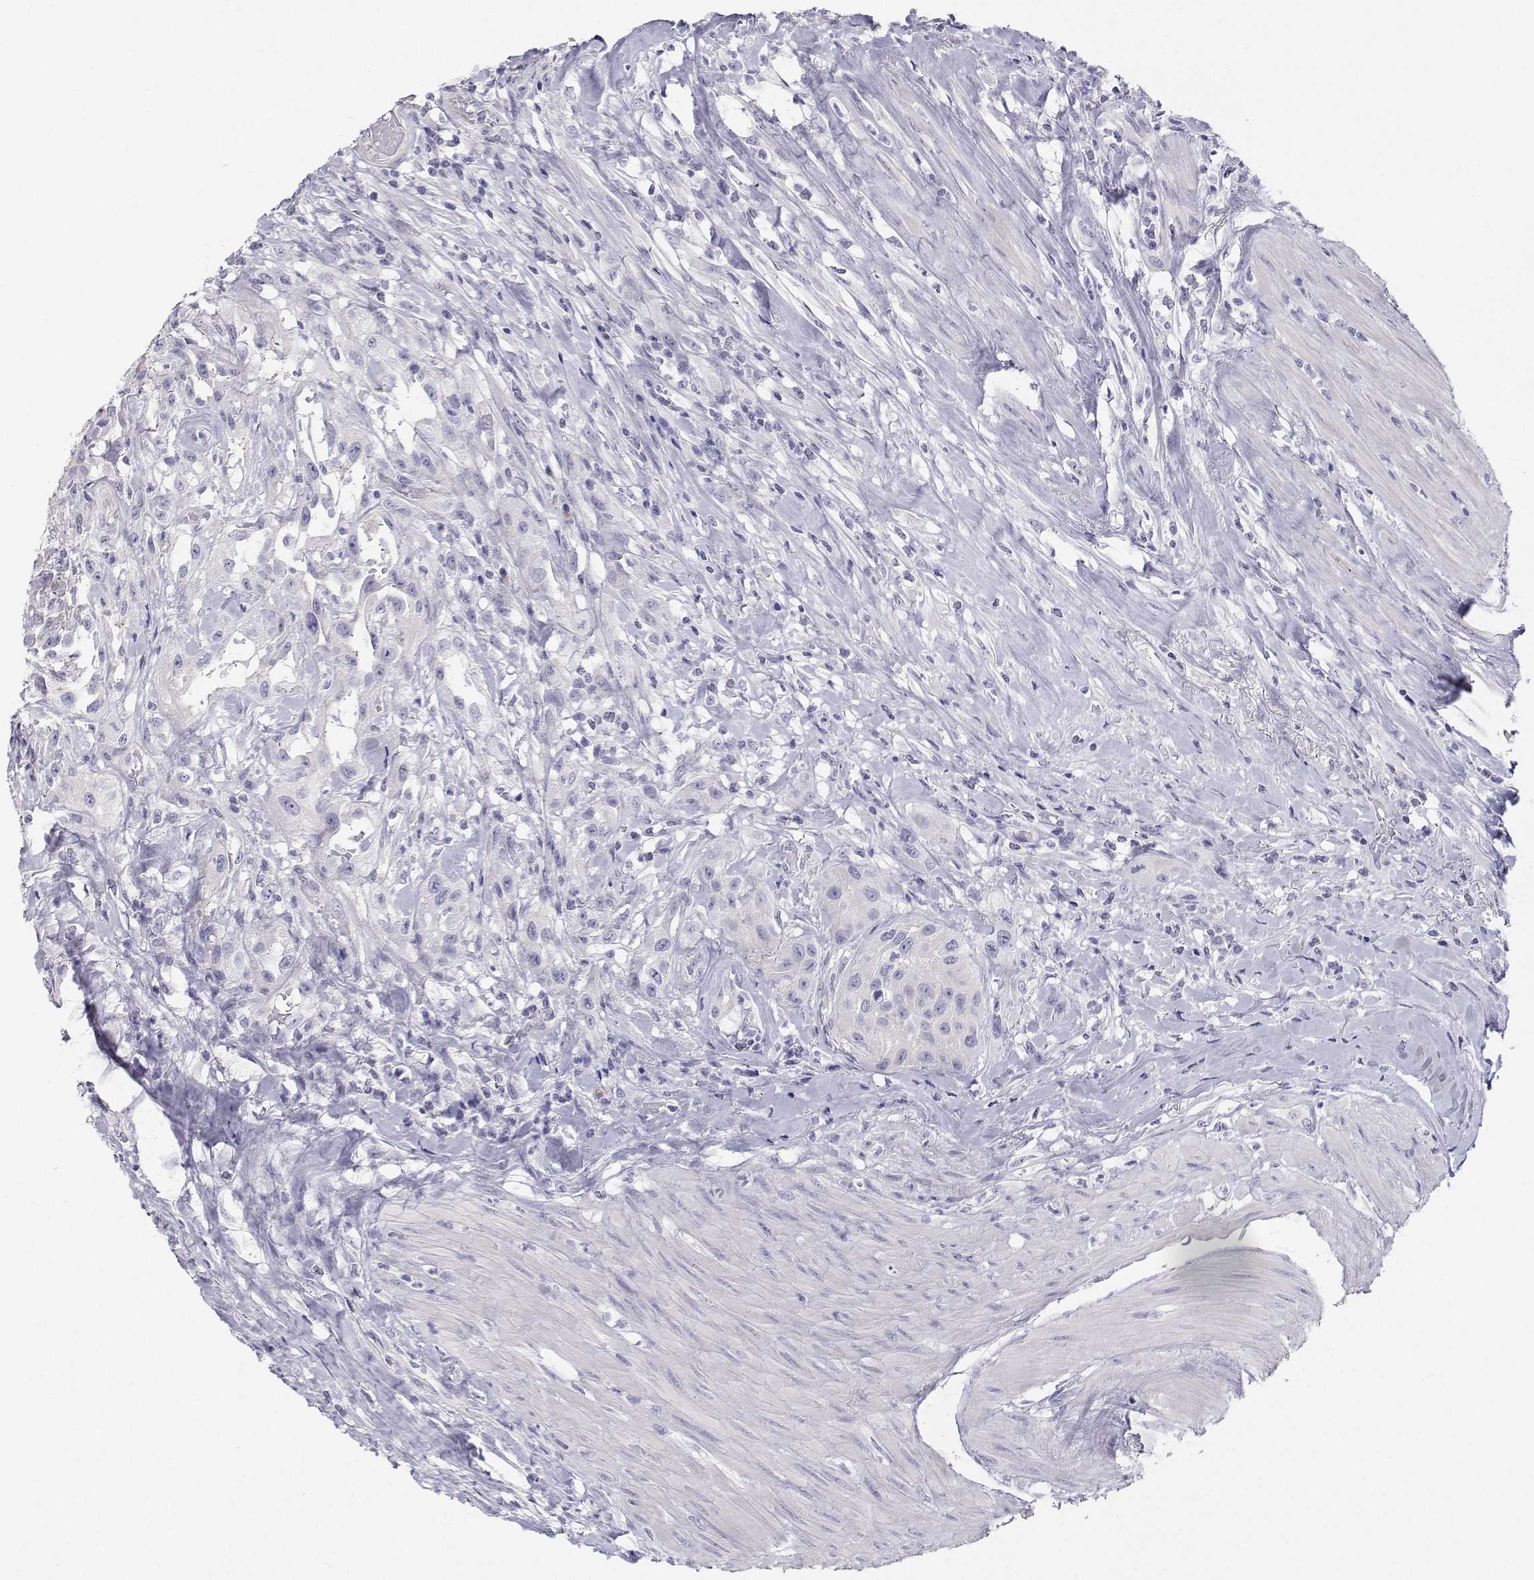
{"staining": {"intensity": "negative", "quantity": "none", "location": "none"}, "tissue": "urothelial cancer", "cell_type": "Tumor cells", "image_type": "cancer", "snomed": [{"axis": "morphology", "description": "Urothelial carcinoma, High grade"}, {"axis": "topography", "description": "Urinary bladder"}], "caption": "An immunohistochemistry micrograph of urothelial cancer is shown. There is no staining in tumor cells of urothelial cancer.", "gene": "BHMT", "patient": {"sex": "male", "age": 79}}